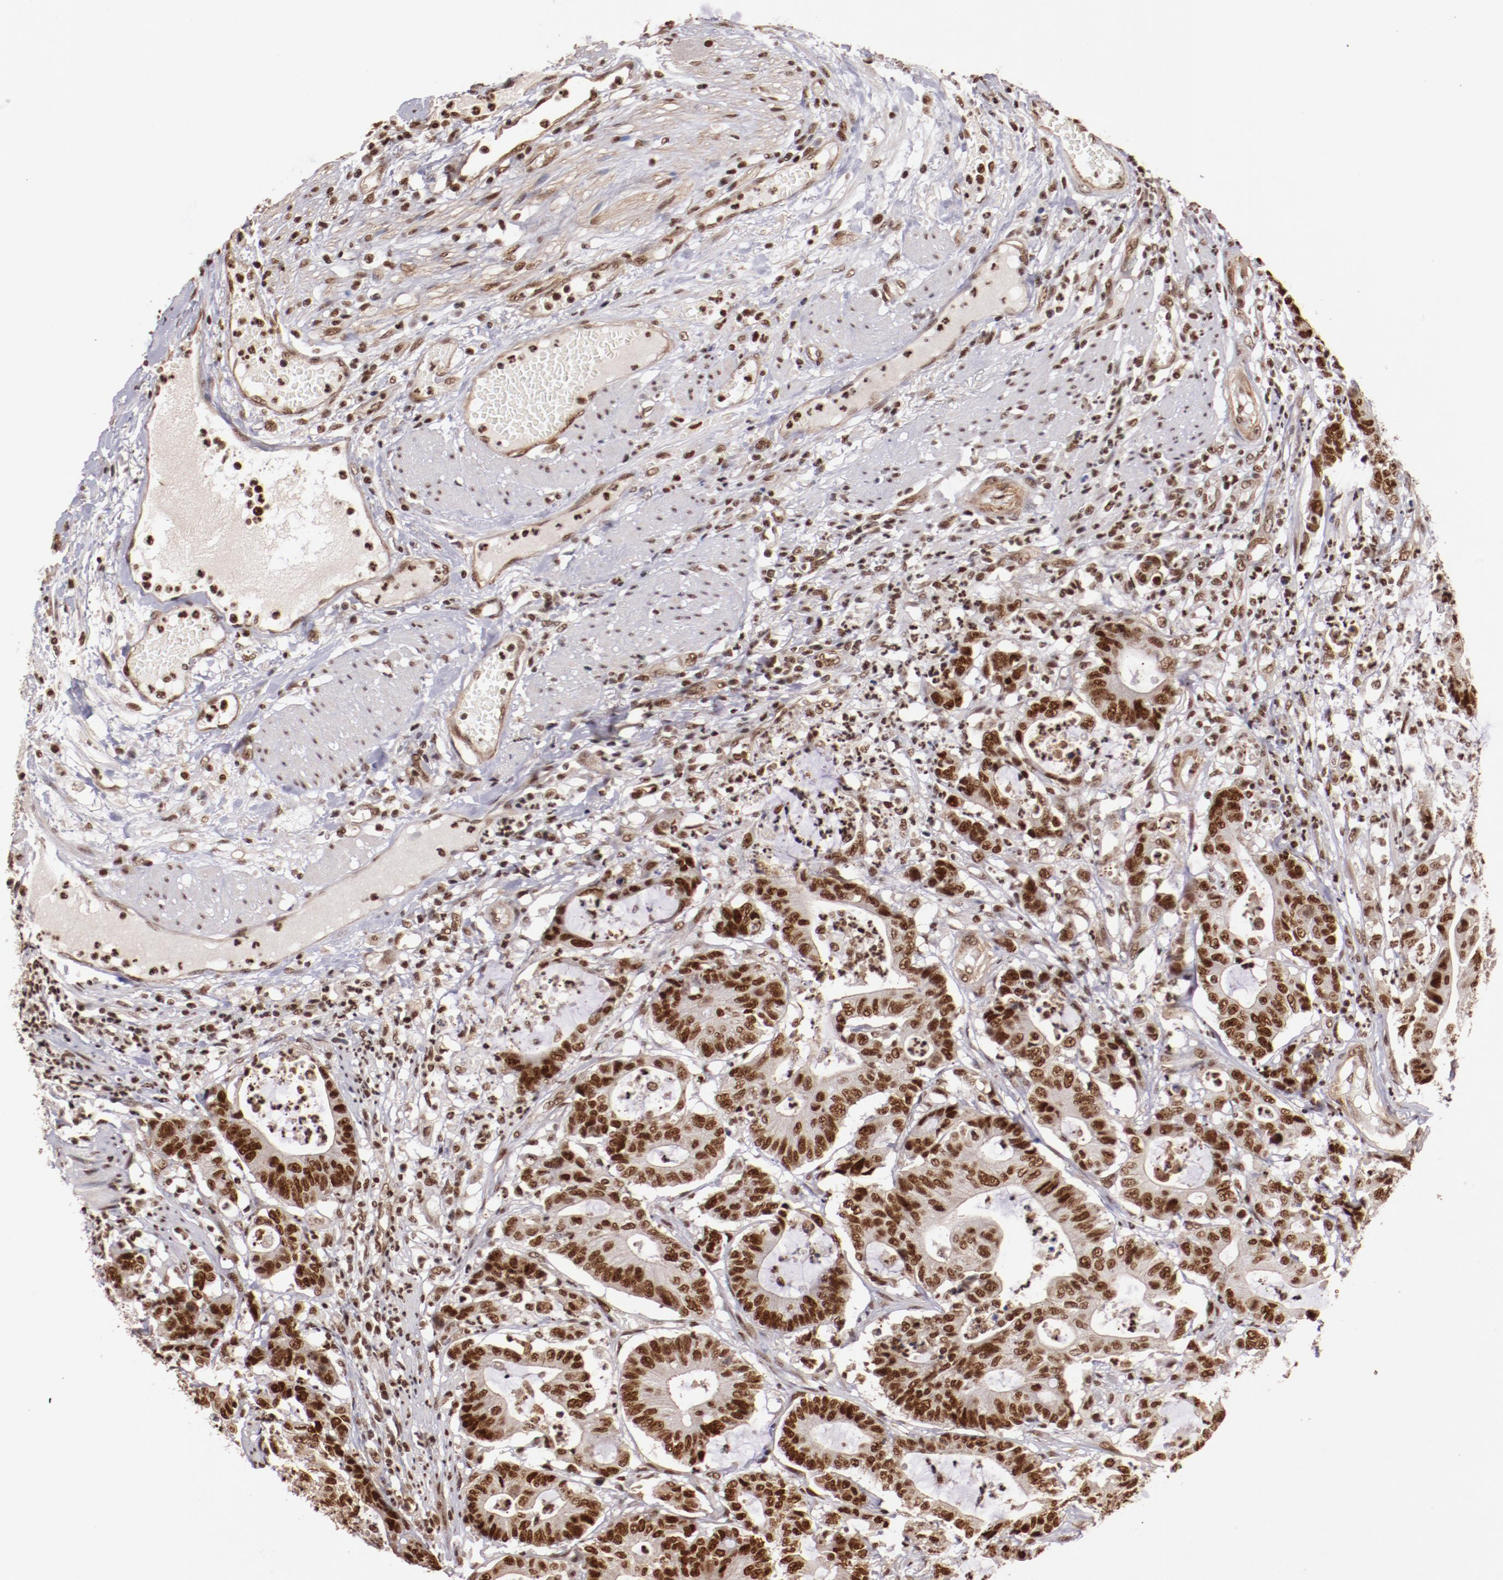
{"staining": {"intensity": "moderate", "quantity": ">75%", "location": "nuclear"}, "tissue": "colorectal cancer", "cell_type": "Tumor cells", "image_type": "cancer", "snomed": [{"axis": "morphology", "description": "Adenocarcinoma, NOS"}, {"axis": "topography", "description": "Colon"}], "caption": "Colorectal cancer (adenocarcinoma) stained with immunohistochemistry (IHC) exhibits moderate nuclear positivity in approximately >75% of tumor cells.", "gene": "STAG2", "patient": {"sex": "female", "age": 84}}